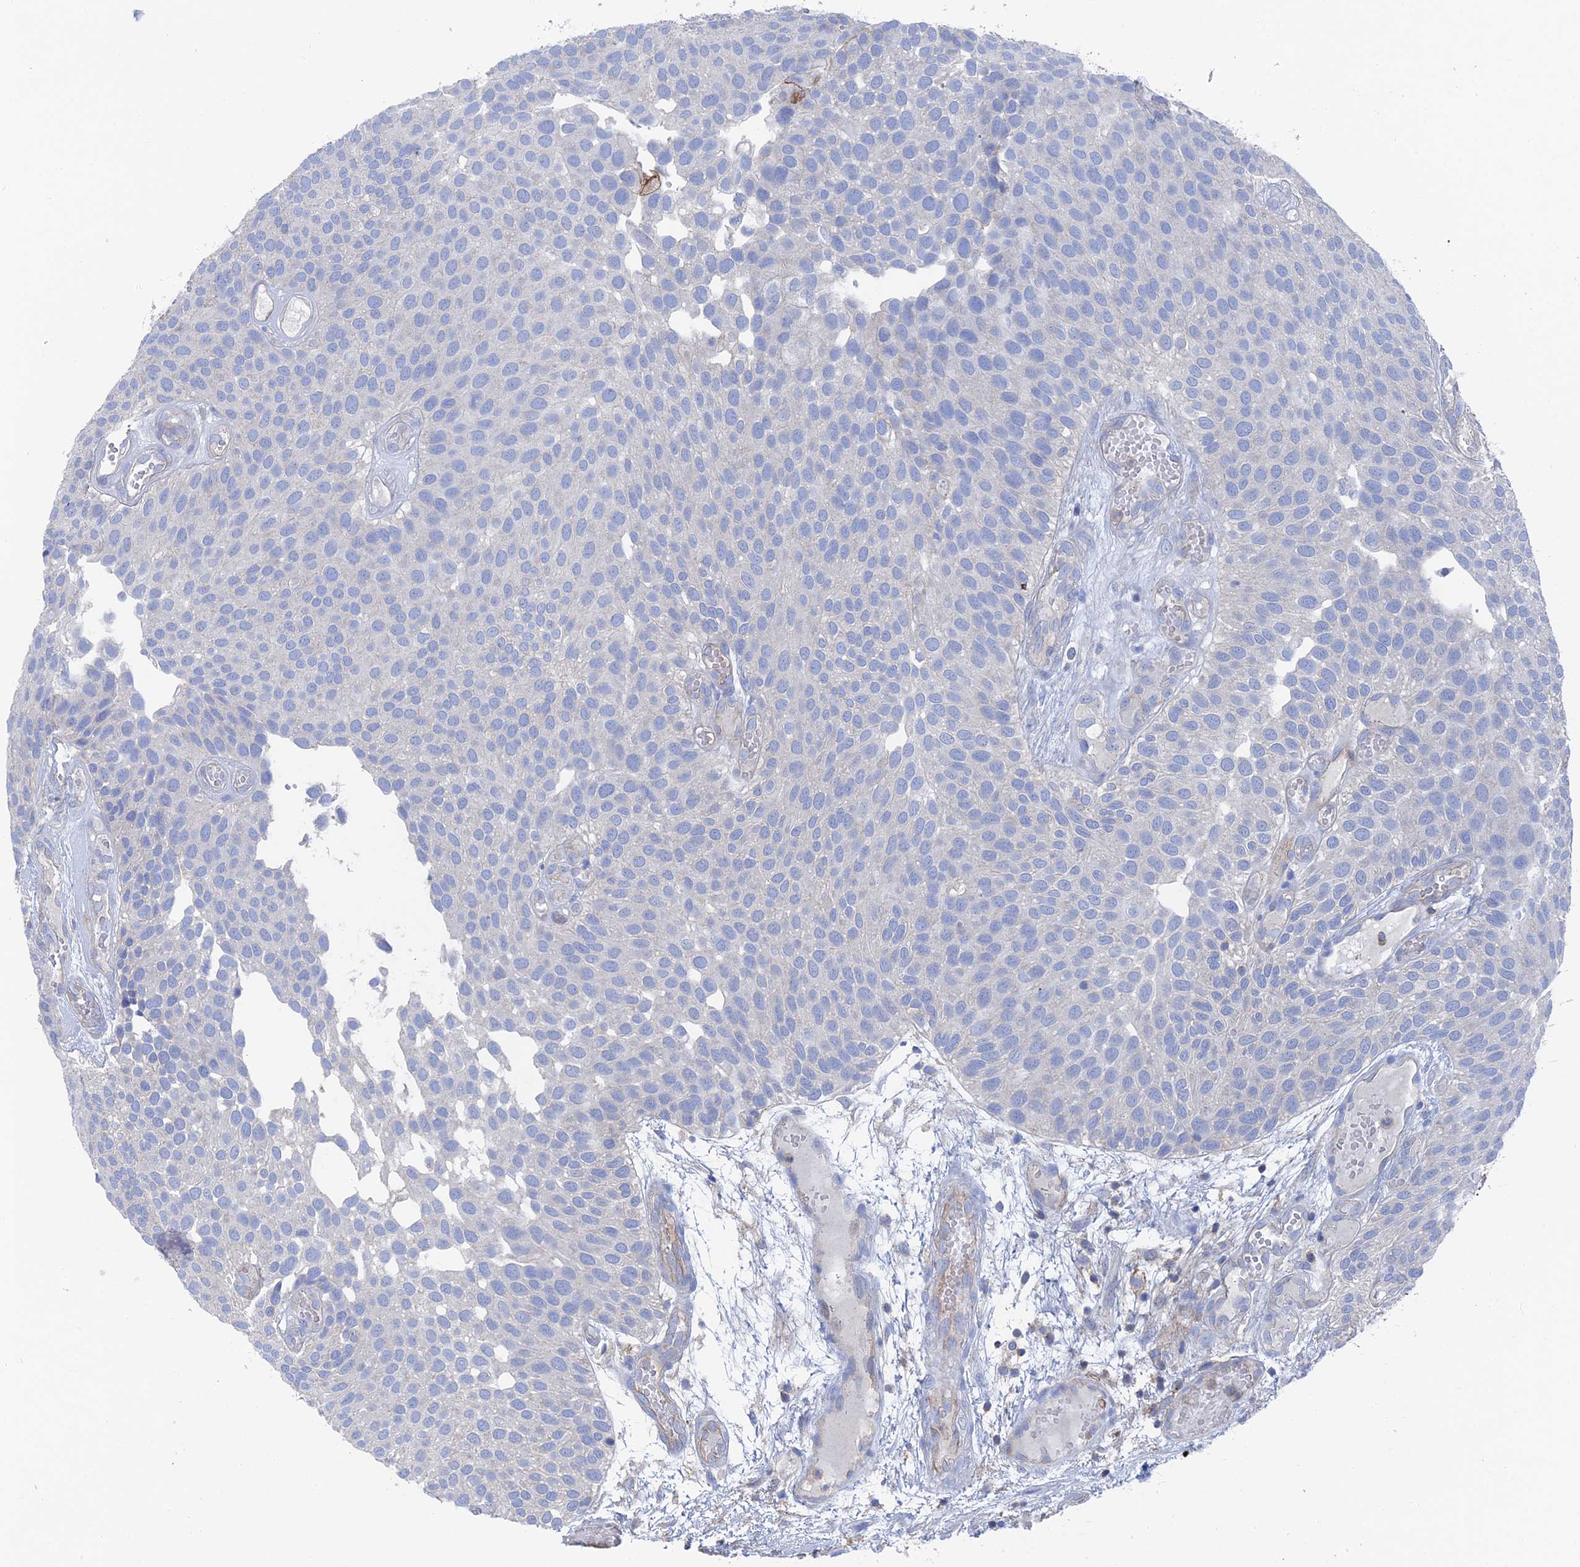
{"staining": {"intensity": "negative", "quantity": "none", "location": "none"}, "tissue": "urothelial cancer", "cell_type": "Tumor cells", "image_type": "cancer", "snomed": [{"axis": "morphology", "description": "Urothelial carcinoma, Low grade"}, {"axis": "topography", "description": "Urinary bladder"}], "caption": "Tumor cells are negative for protein expression in human urothelial carcinoma (low-grade). (DAB IHC visualized using brightfield microscopy, high magnification).", "gene": "SNX11", "patient": {"sex": "male", "age": 89}}